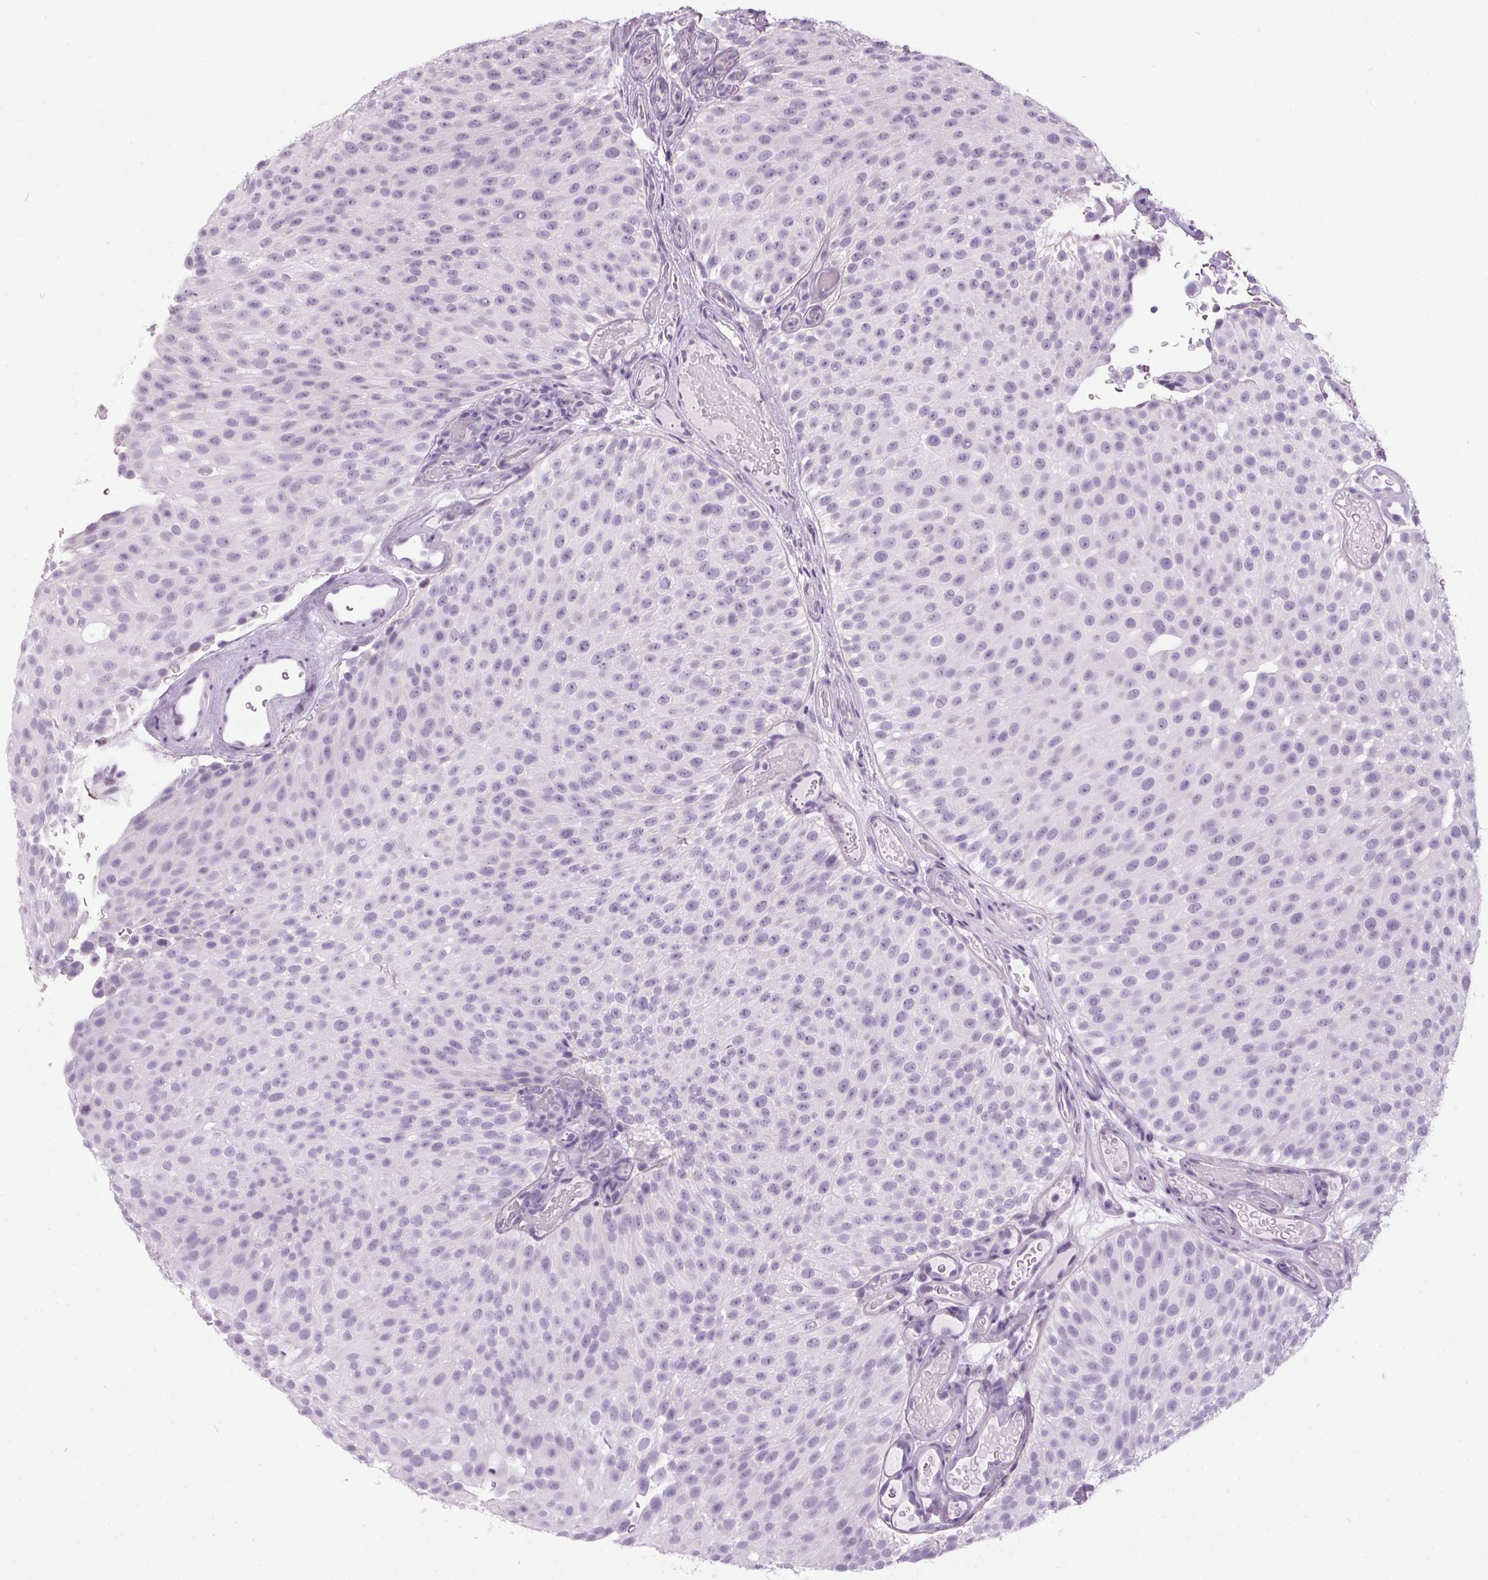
{"staining": {"intensity": "negative", "quantity": "none", "location": "none"}, "tissue": "urothelial cancer", "cell_type": "Tumor cells", "image_type": "cancer", "snomed": [{"axis": "morphology", "description": "Urothelial carcinoma, Low grade"}, {"axis": "topography", "description": "Urinary bladder"}], "caption": "This is a image of IHC staining of urothelial cancer, which shows no staining in tumor cells.", "gene": "ODAD2", "patient": {"sex": "male", "age": 78}}